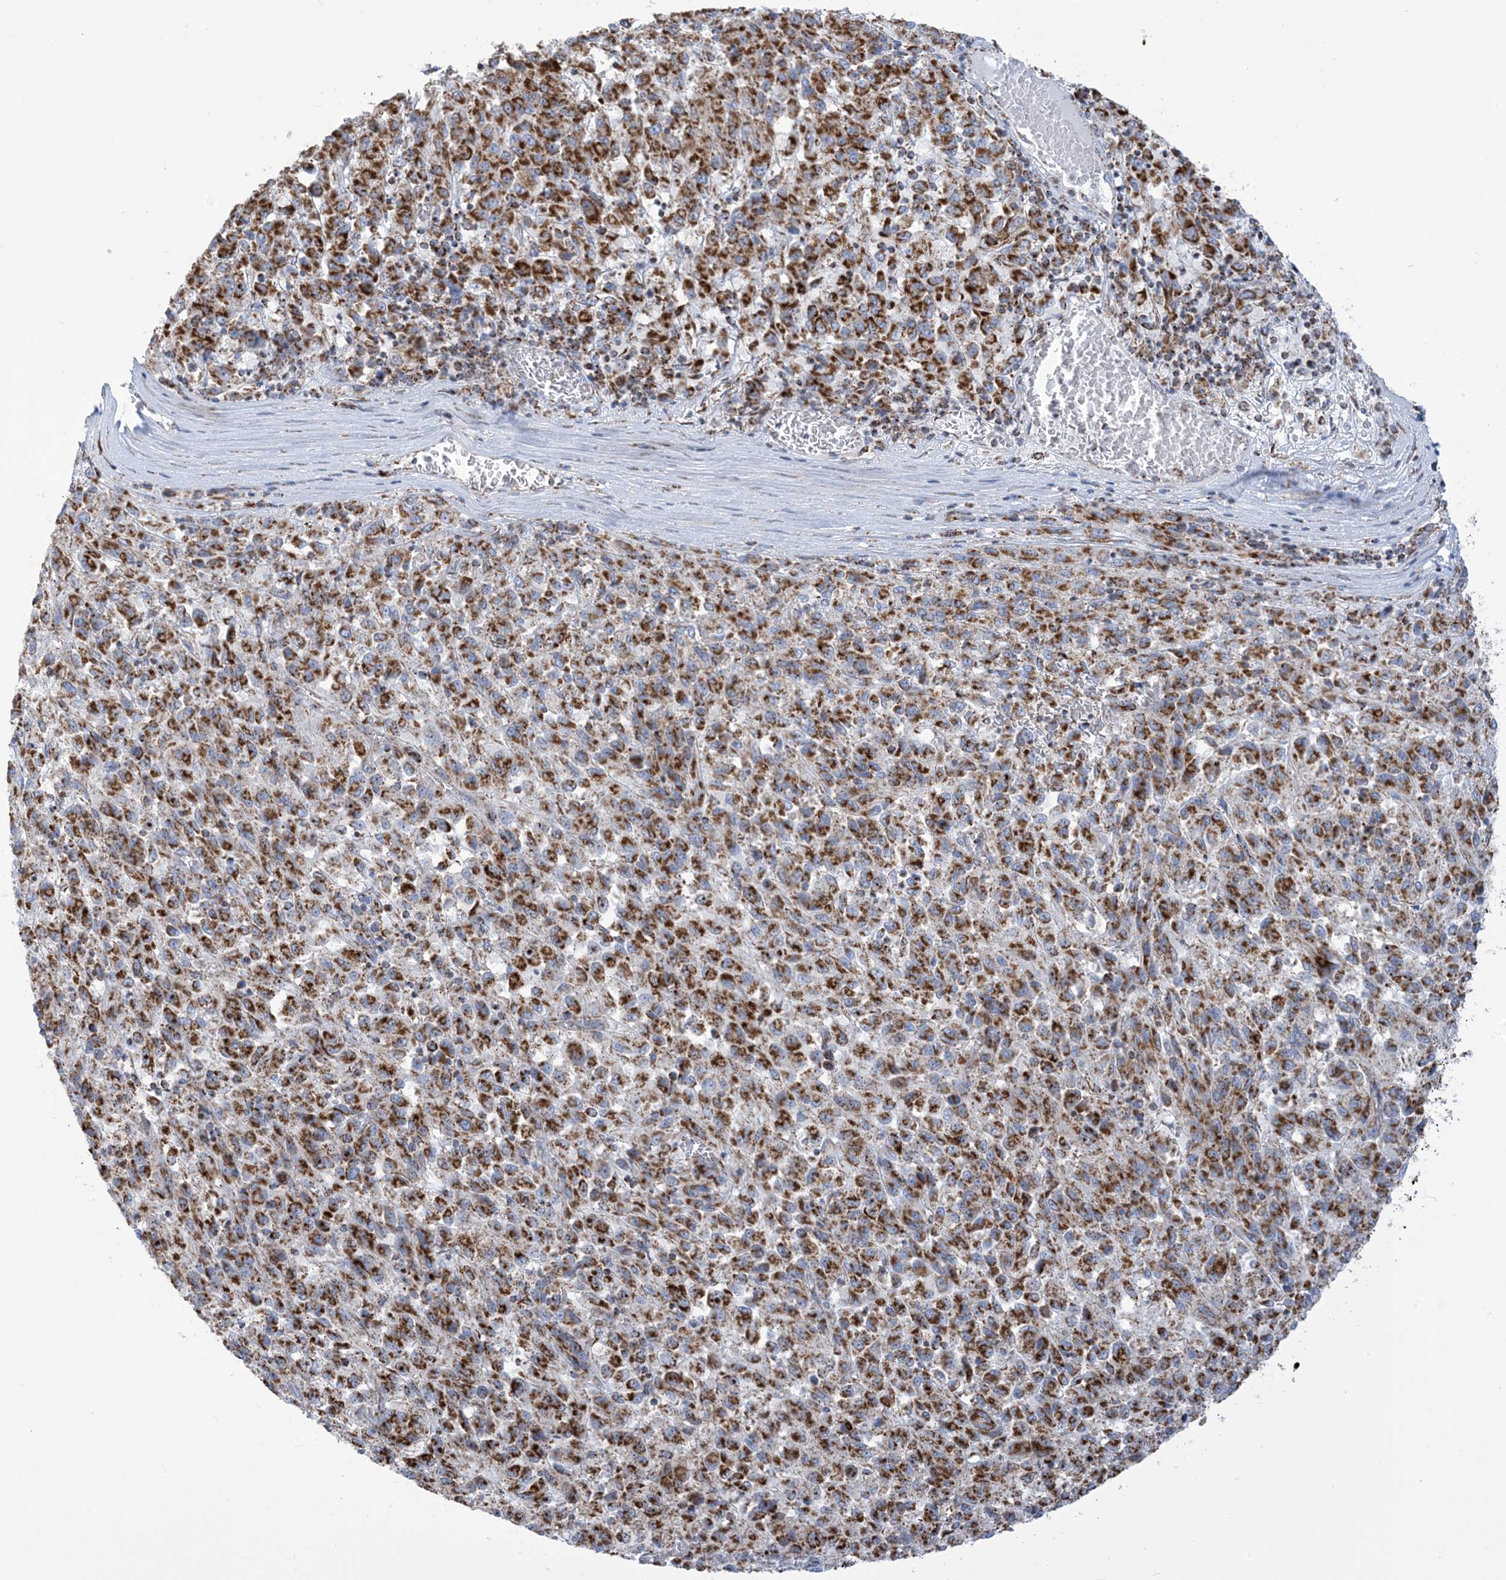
{"staining": {"intensity": "strong", "quantity": ">75%", "location": "cytoplasmic/membranous"}, "tissue": "melanoma", "cell_type": "Tumor cells", "image_type": "cancer", "snomed": [{"axis": "morphology", "description": "Malignant melanoma, Metastatic site"}, {"axis": "topography", "description": "Lung"}], "caption": "Immunohistochemistry of human melanoma shows high levels of strong cytoplasmic/membranous expression in about >75% of tumor cells.", "gene": "SAMM50", "patient": {"sex": "male", "age": 64}}